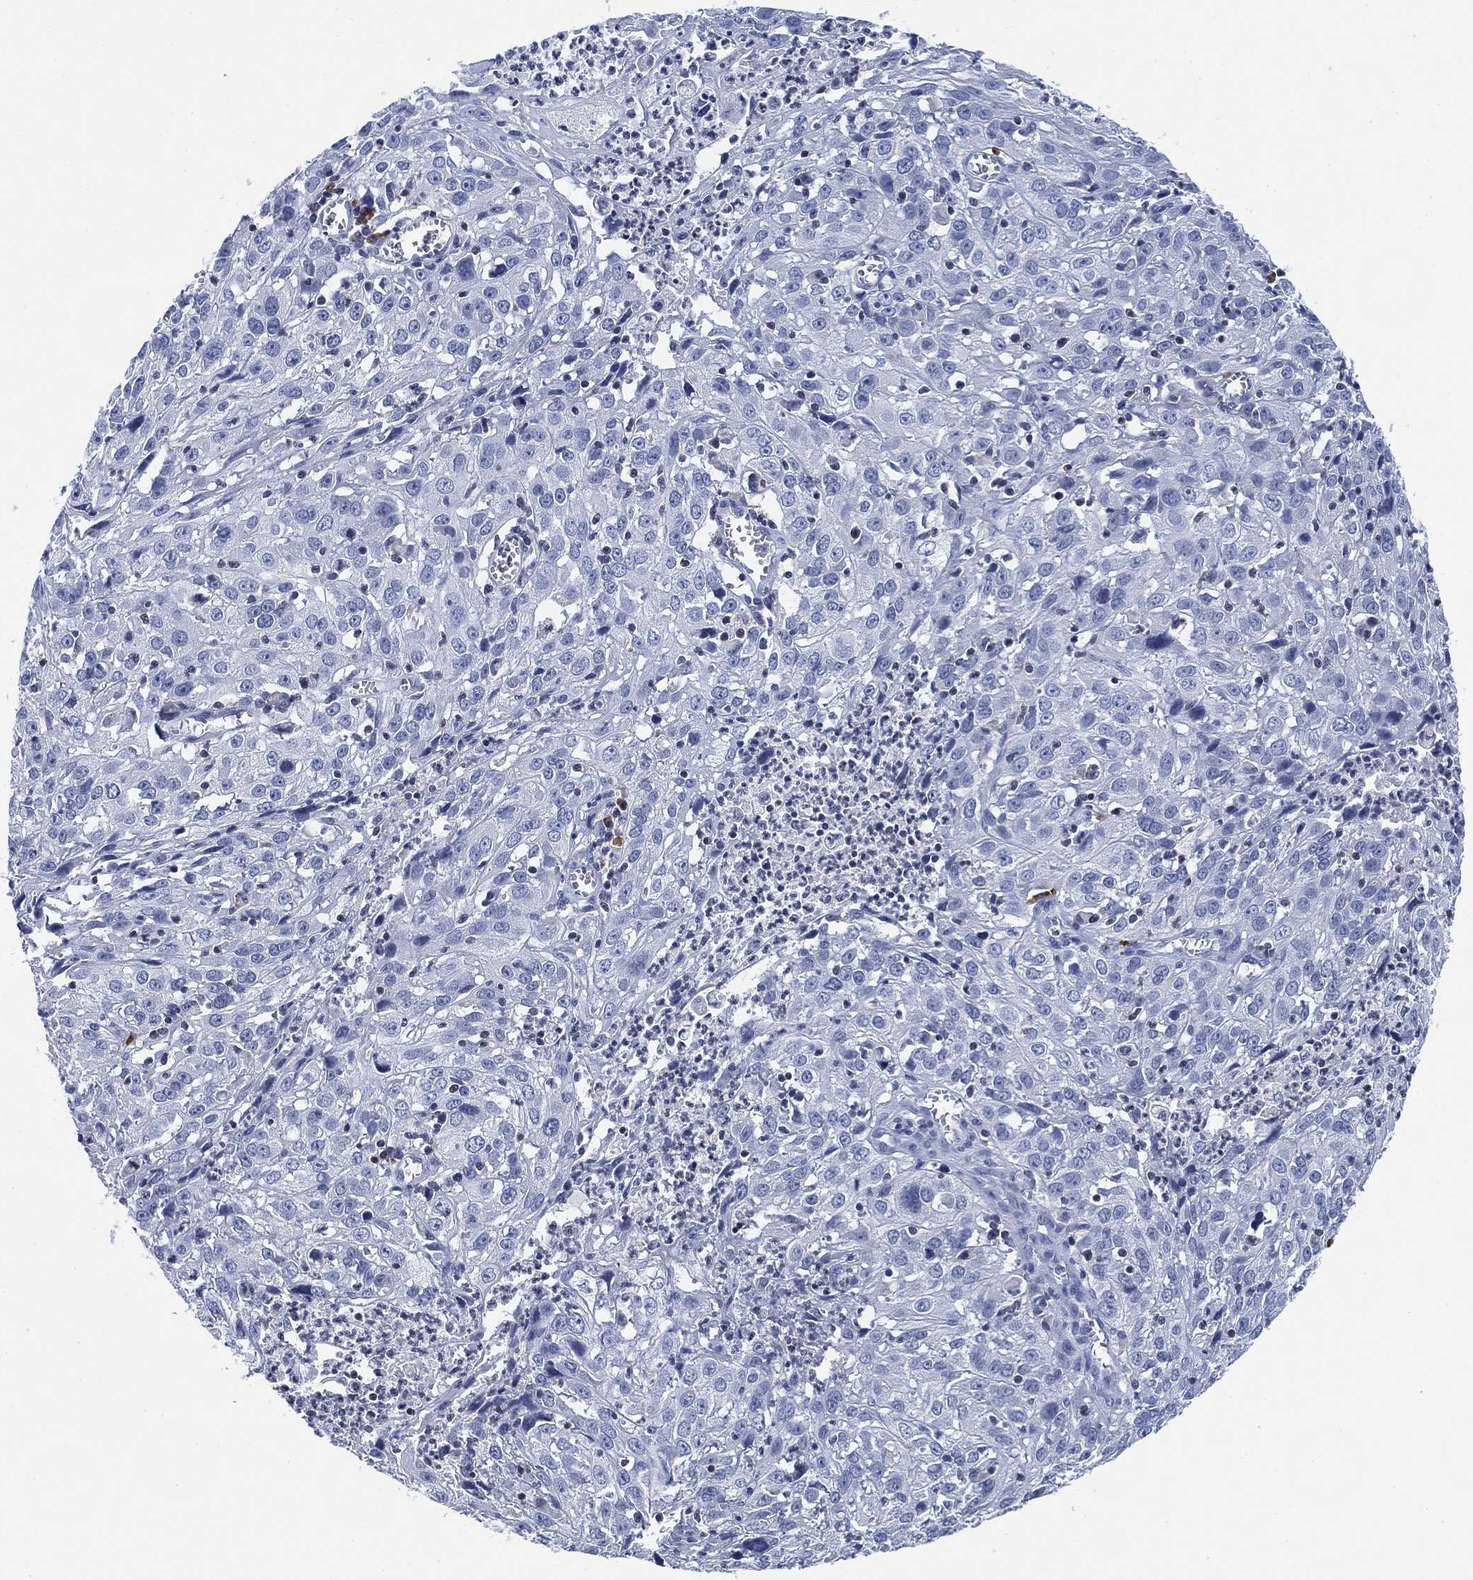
{"staining": {"intensity": "negative", "quantity": "none", "location": "none"}, "tissue": "cervical cancer", "cell_type": "Tumor cells", "image_type": "cancer", "snomed": [{"axis": "morphology", "description": "Squamous cell carcinoma, NOS"}, {"axis": "topography", "description": "Cervix"}], "caption": "Photomicrograph shows no significant protein staining in tumor cells of squamous cell carcinoma (cervical).", "gene": "FYB1", "patient": {"sex": "female", "age": 32}}